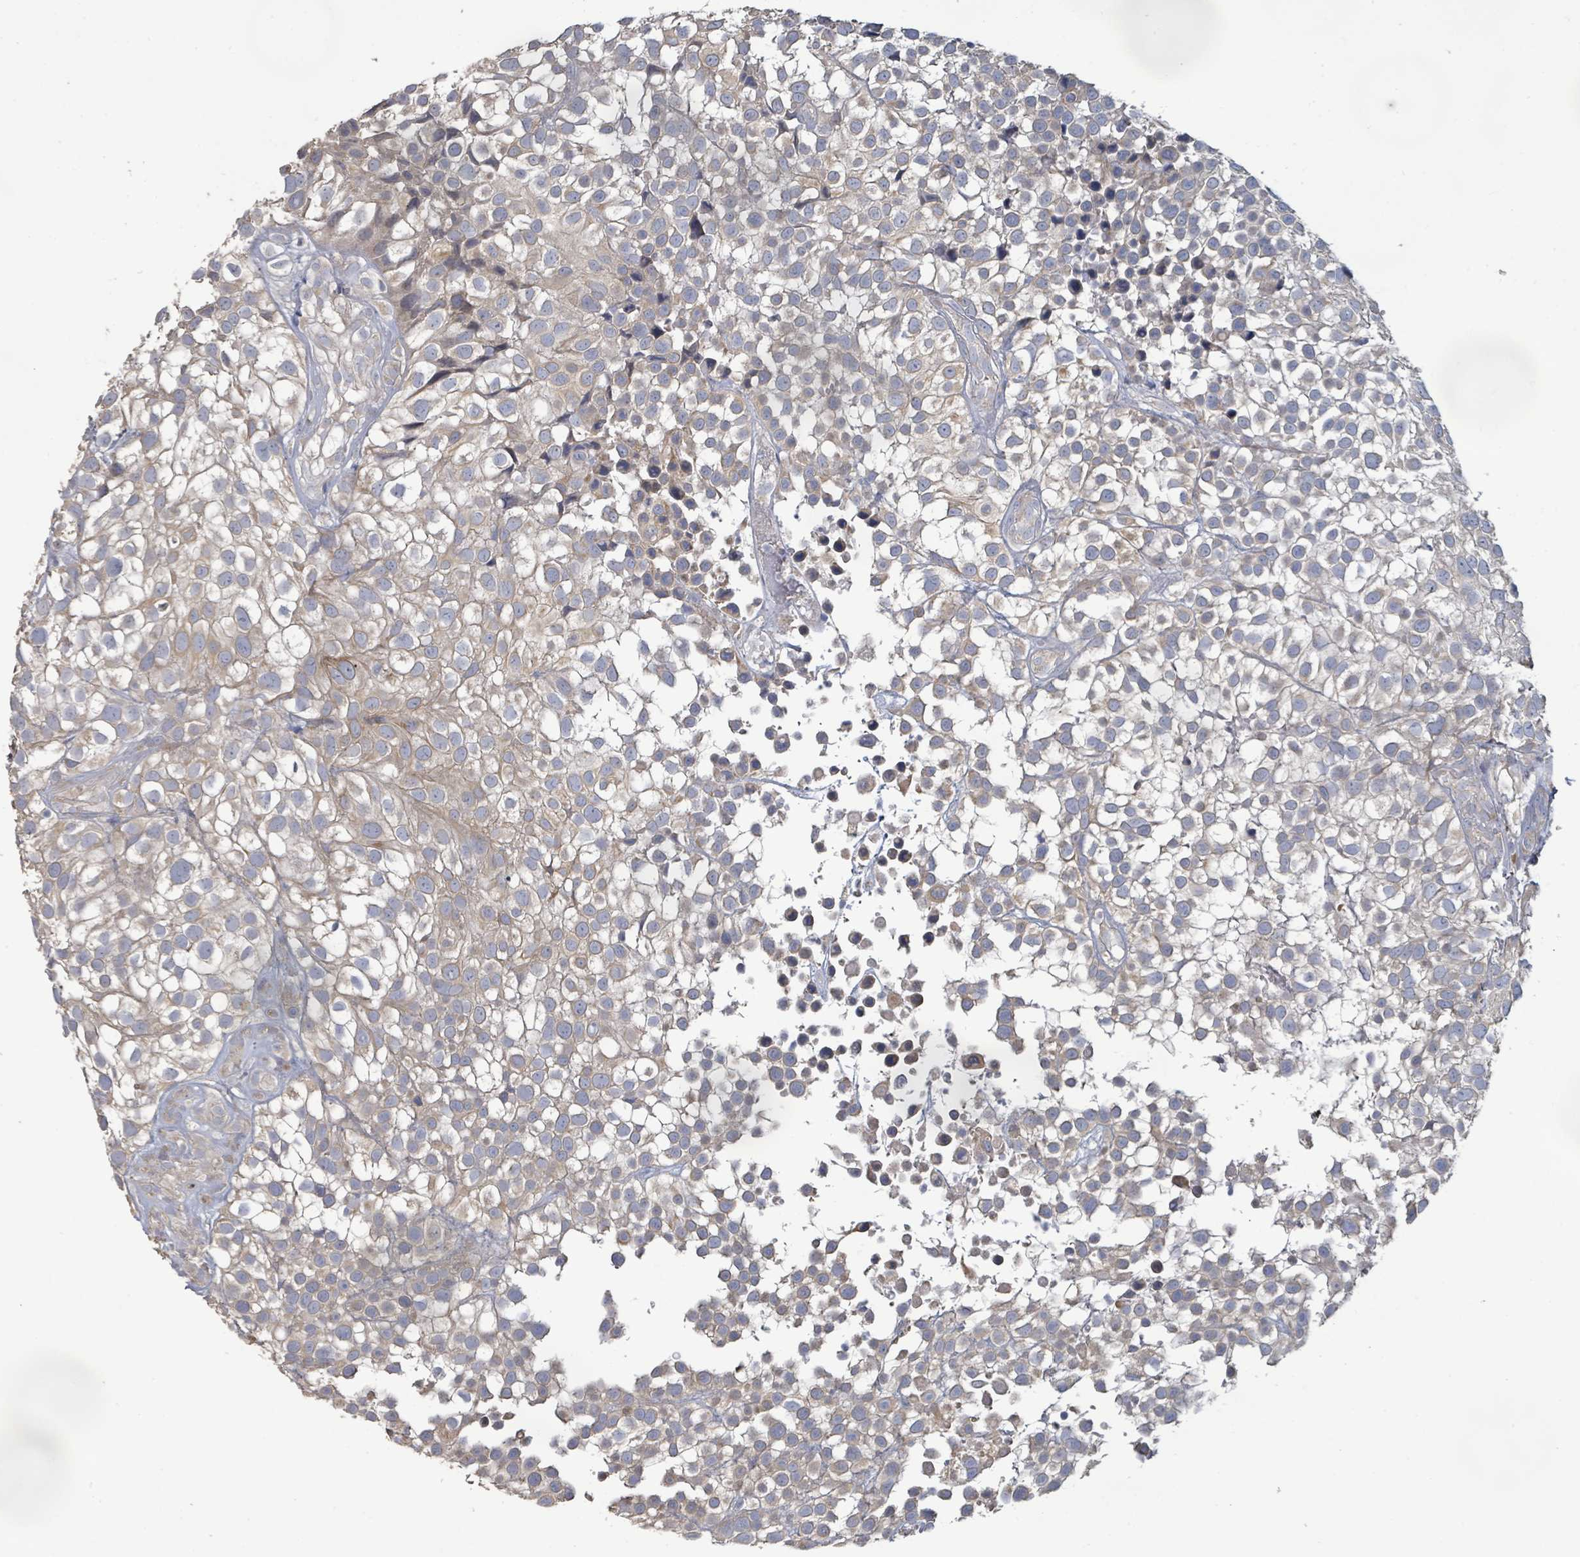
{"staining": {"intensity": "weak", "quantity": "25%-75%", "location": "cytoplasmic/membranous"}, "tissue": "urothelial cancer", "cell_type": "Tumor cells", "image_type": "cancer", "snomed": [{"axis": "morphology", "description": "Urothelial carcinoma, High grade"}, {"axis": "topography", "description": "Urinary bladder"}], "caption": "Urothelial carcinoma (high-grade) stained with a protein marker reveals weak staining in tumor cells.", "gene": "KCNS2", "patient": {"sex": "male", "age": 56}}